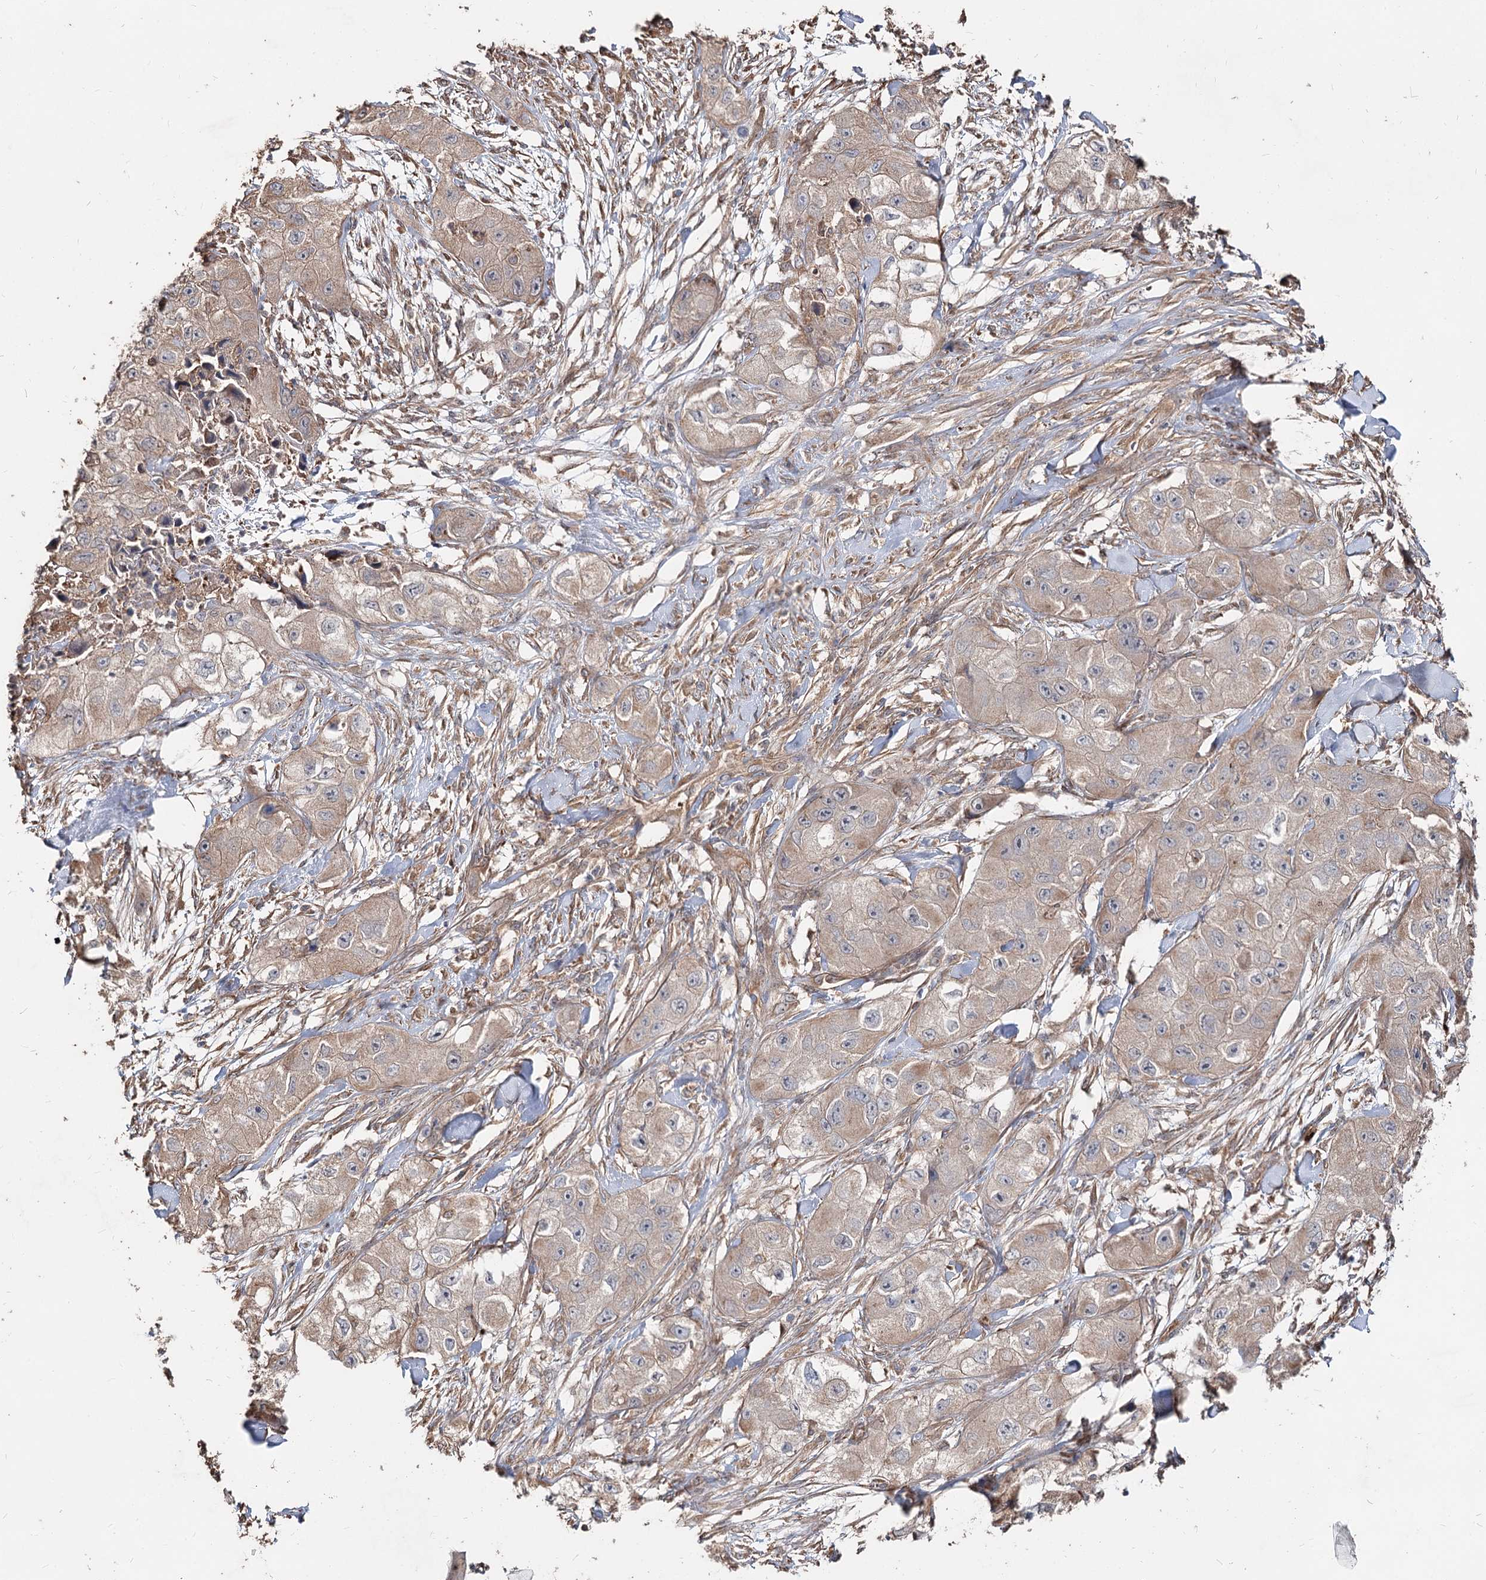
{"staining": {"intensity": "weak", "quantity": "25%-75%", "location": "cytoplasmic/membranous"}, "tissue": "skin cancer", "cell_type": "Tumor cells", "image_type": "cancer", "snomed": [{"axis": "morphology", "description": "Squamous cell carcinoma, NOS"}, {"axis": "topography", "description": "Skin"}, {"axis": "topography", "description": "Subcutis"}], "caption": "Human squamous cell carcinoma (skin) stained with a brown dye shows weak cytoplasmic/membranous positive positivity in about 25%-75% of tumor cells.", "gene": "SPART", "patient": {"sex": "male", "age": 73}}